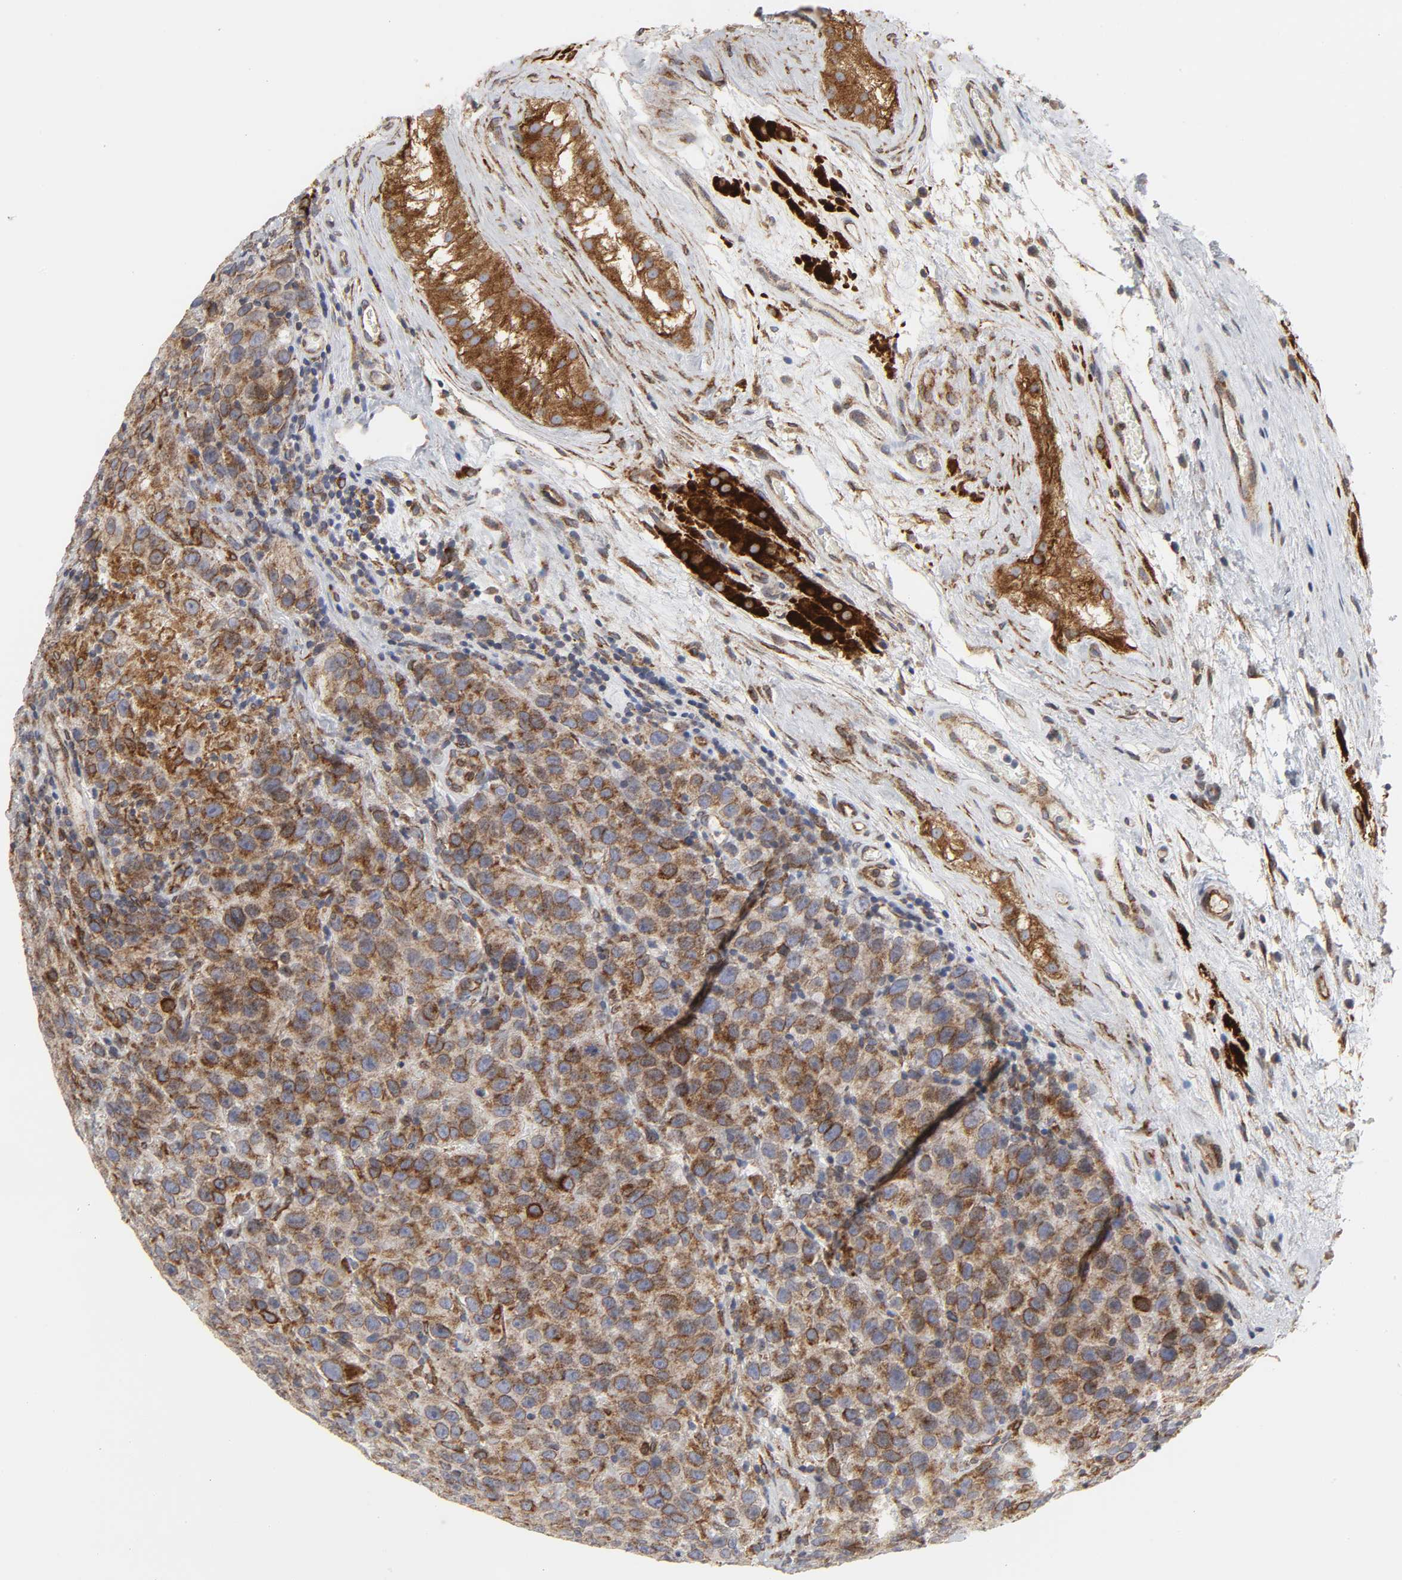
{"staining": {"intensity": "moderate", "quantity": ">75%", "location": "cytoplasmic/membranous"}, "tissue": "testis cancer", "cell_type": "Tumor cells", "image_type": "cancer", "snomed": [{"axis": "morphology", "description": "Seminoma, NOS"}, {"axis": "topography", "description": "Testis"}], "caption": "An IHC image of neoplastic tissue is shown. Protein staining in brown labels moderate cytoplasmic/membranous positivity in testis cancer within tumor cells.", "gene": "POR", "patient": {"sex": "male", "age": 52}}